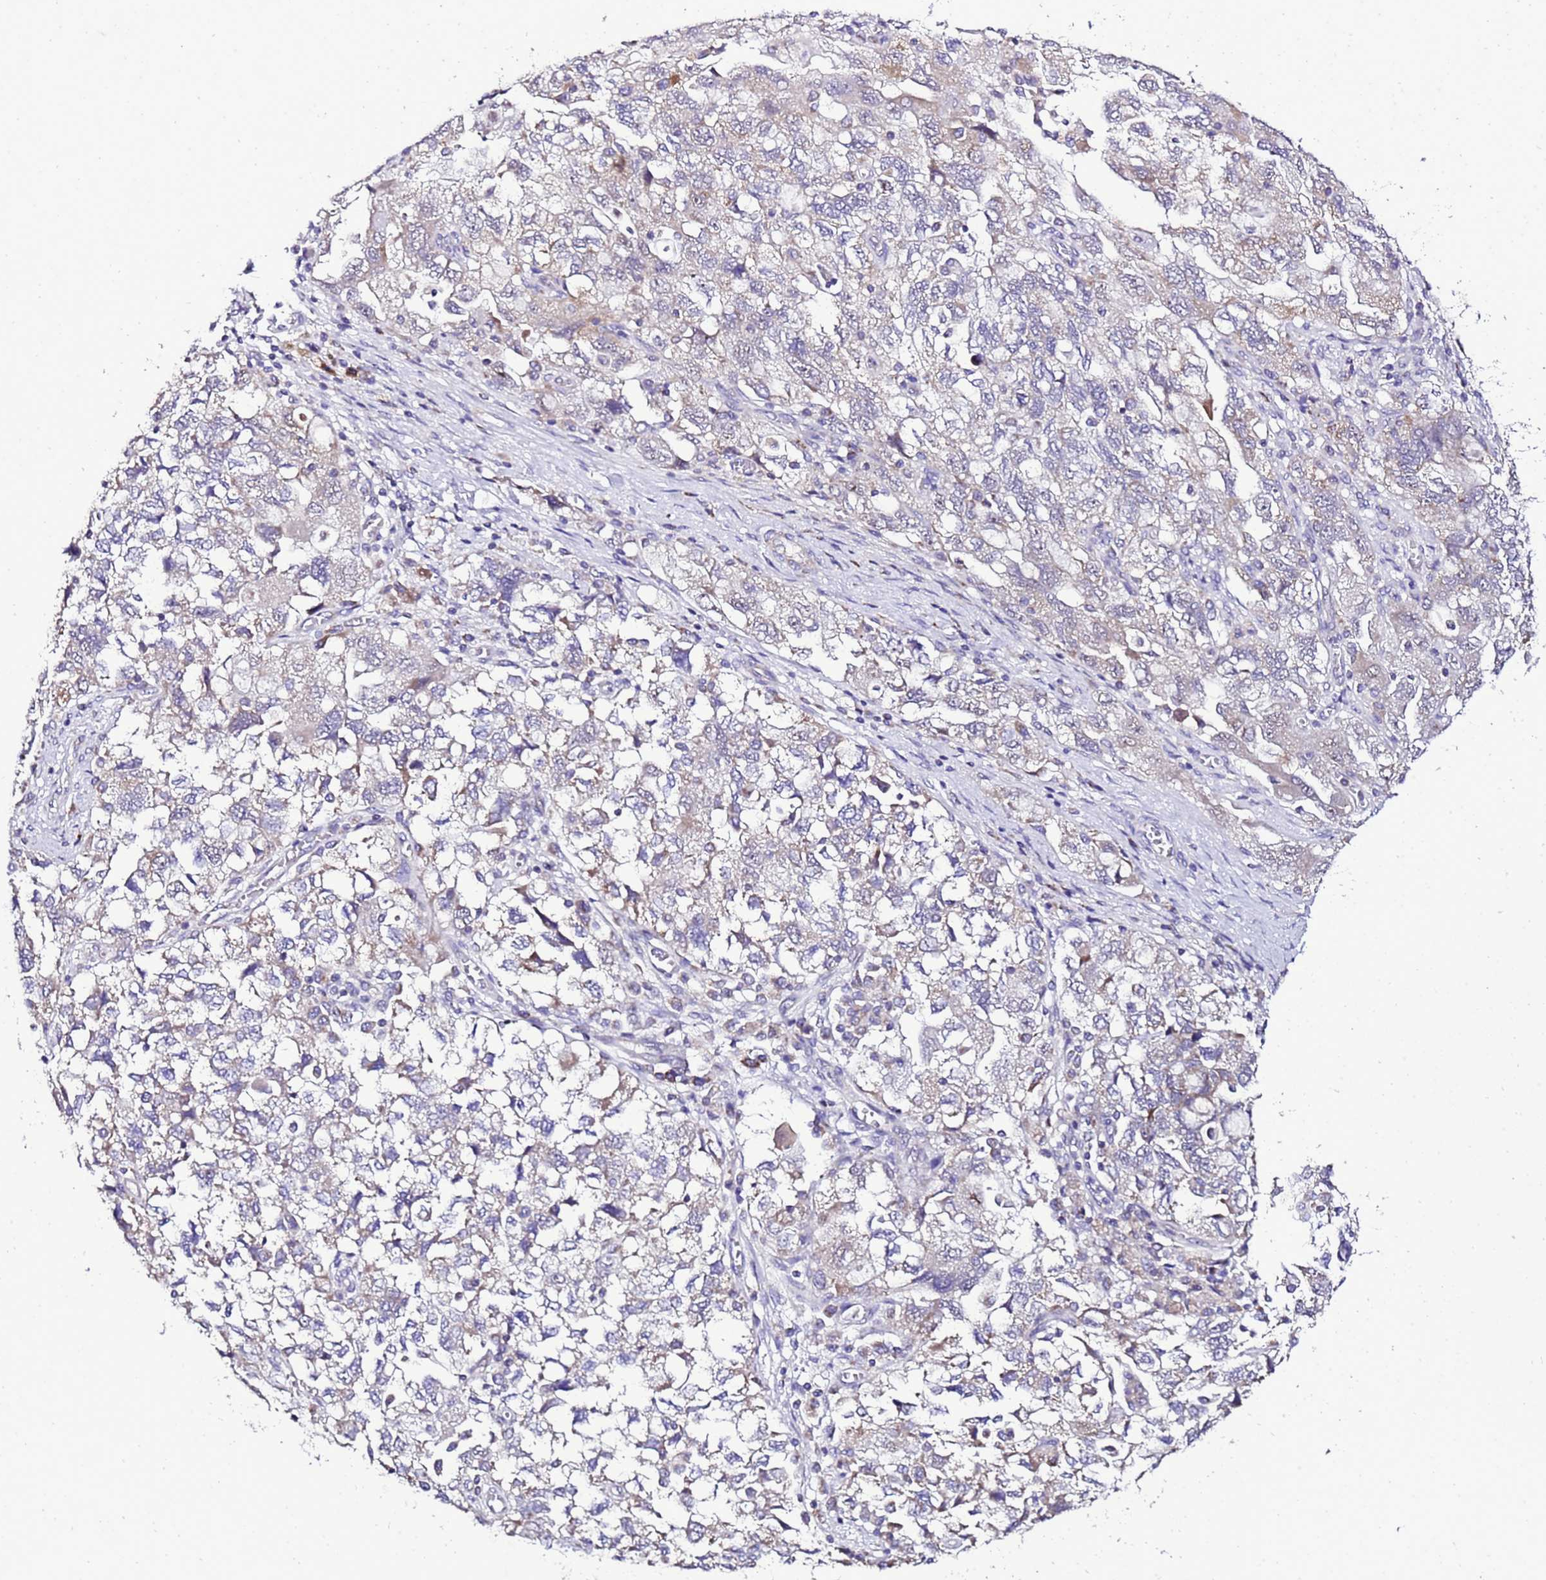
{"staining": {"intensity": "negative", "quantity": "none", "location": "none"}, "tissue": "ovarian cancer", "cell_type": "Tumor cells", "image_type": "cancer", "snomed": [{"axis": "morphology", "description": "Carcinoma, NOS"}, {"axis": "morphology", "description": "Cystadenocarcinoma, serous, NOS"}, {"axis": "topography", "description": "Ovary"}], "caption": "Immunohistochemistry (IHC) histopathology image of human ovarian cancer stained for a protein (brown), which displays no expression in tumor cells.", "gene": "DPH6", "patient": {"sex": "female", "age": 69}}